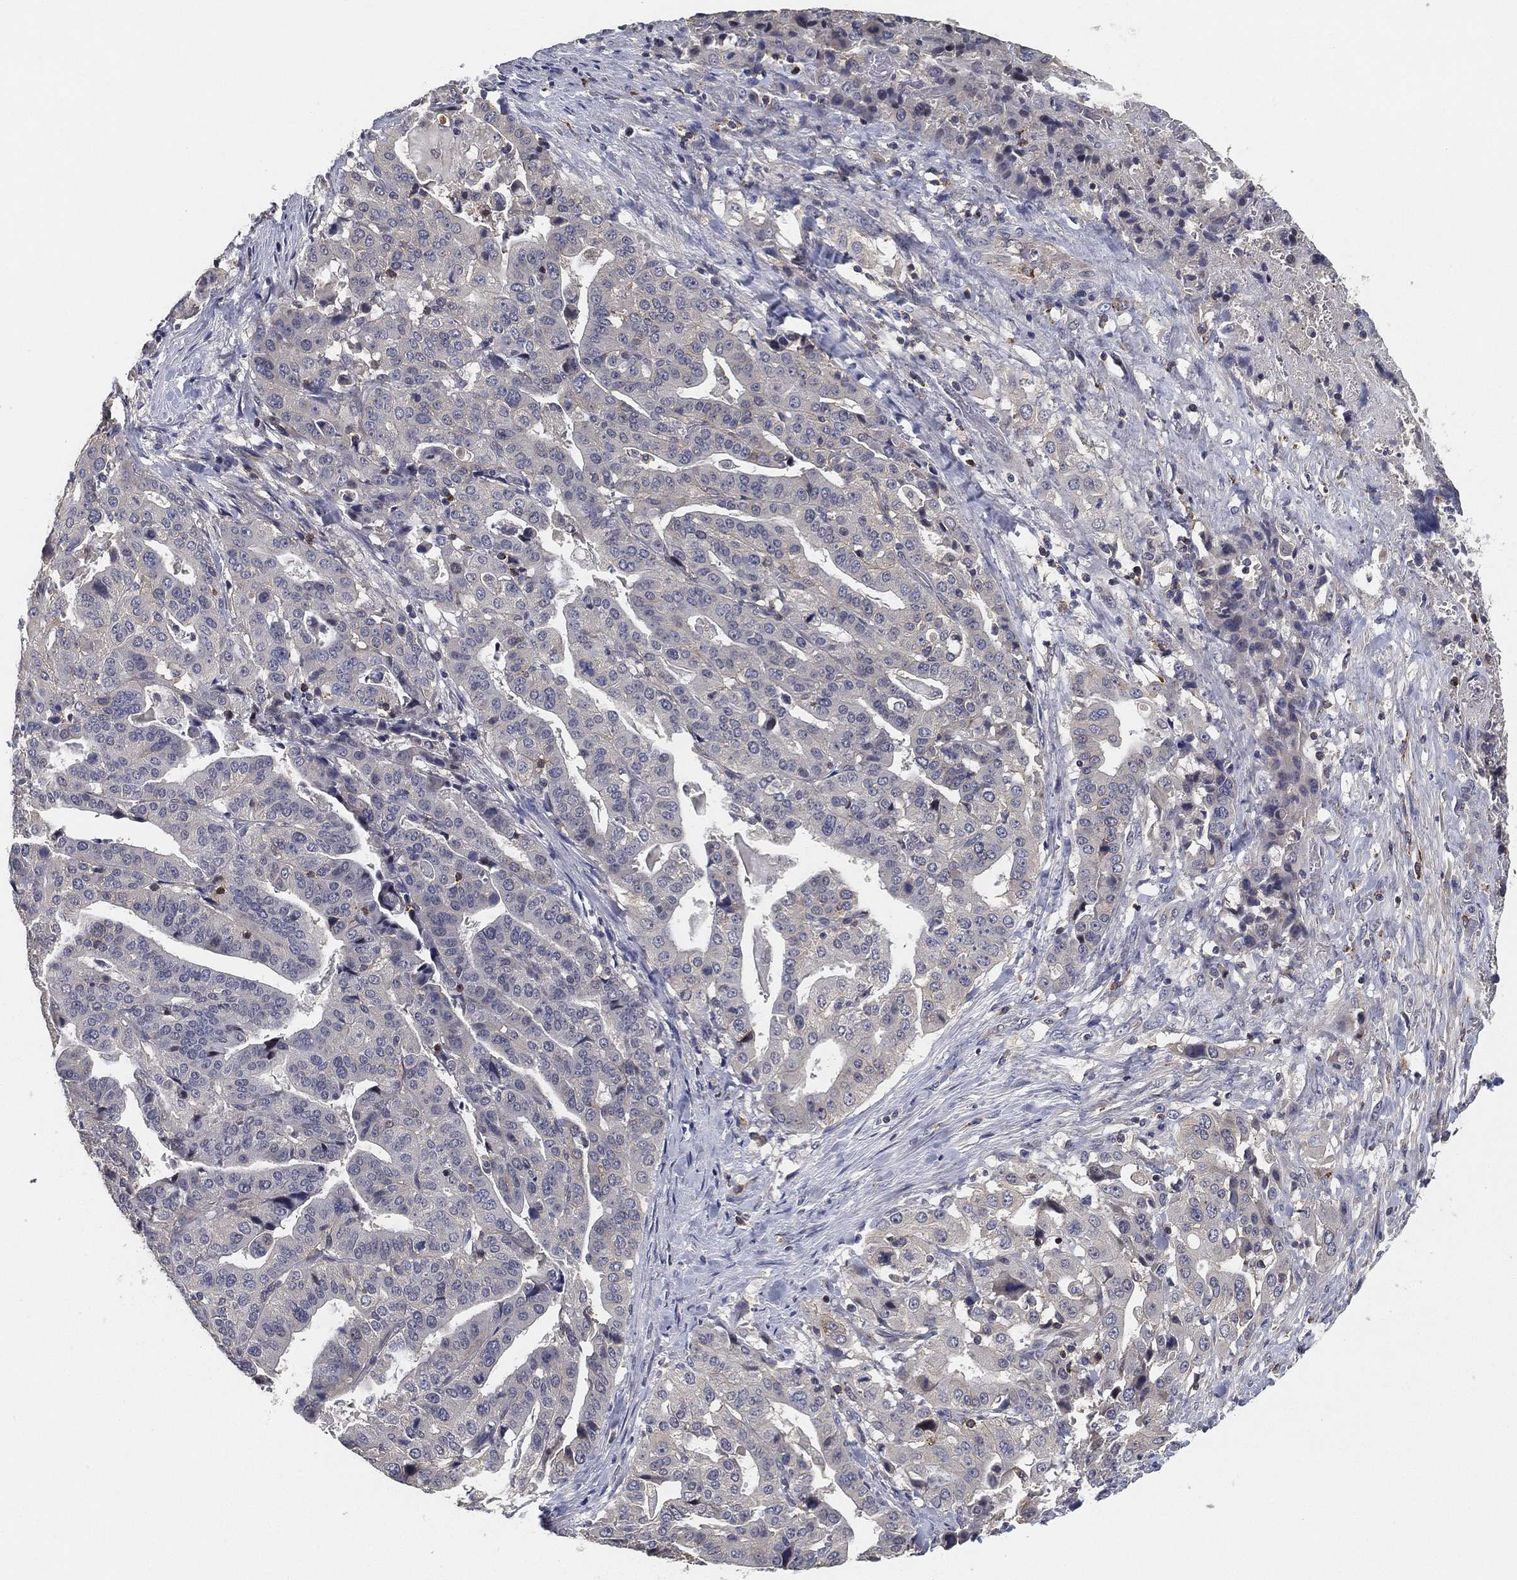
{"staining": {"intensity": "negative", "quantity": "none", "location": "none"}, "tissue": "stomach cancer", "cell_type": "Tumor cells", "image_type": "cancer", "snomed": [{"axis": "morphology", "description": "Adenocarcinoma, NOS"}, {"axis": "topography", "description": "Stomach"}], "caption": "The immunohistochemistry histopathology image has no significant positivity in tumor cells of stomach cancer tissue.", "gene": "CFAP251", "patient": {"sex": "male", "age": 48}}